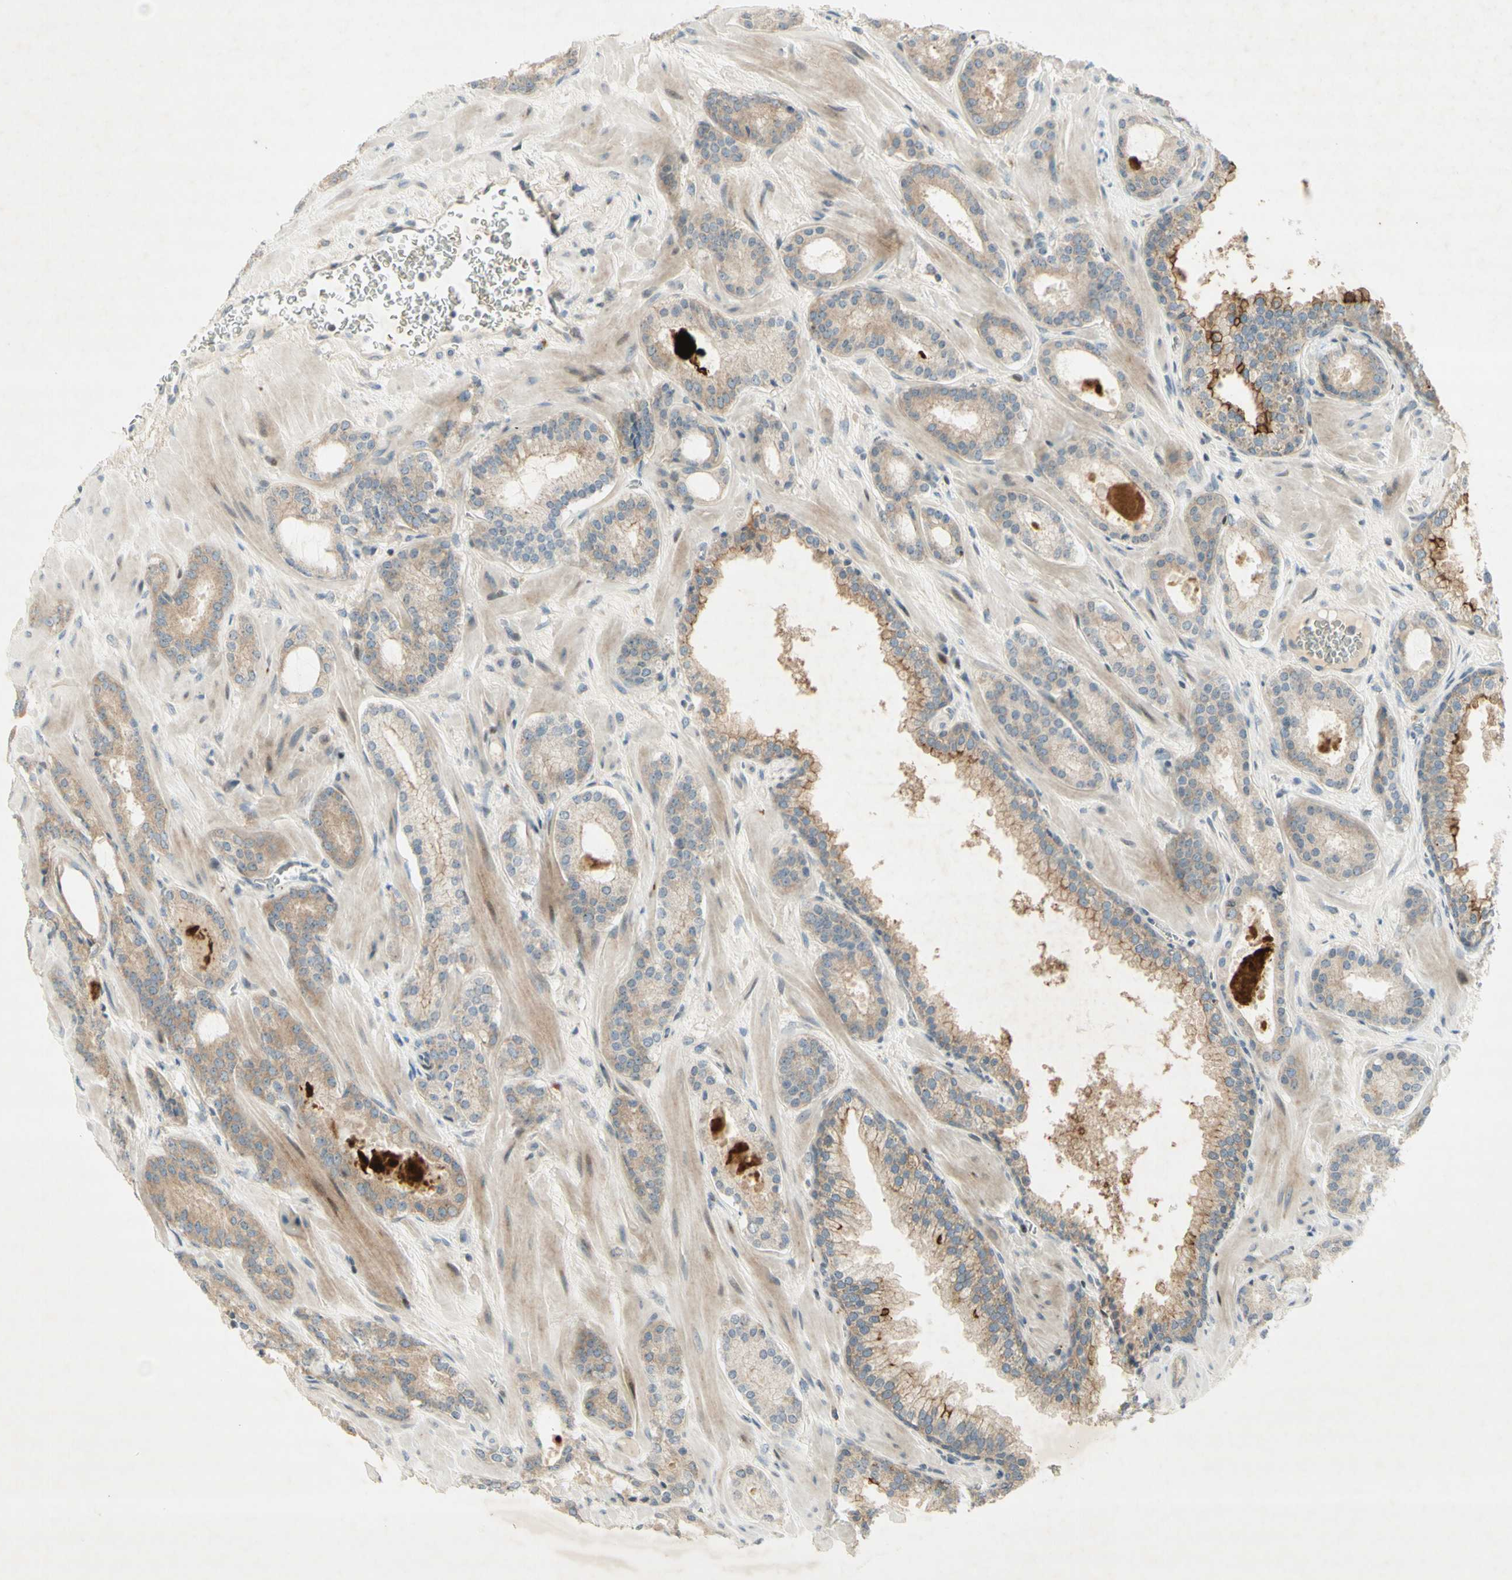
{"staining": {"intensity": "moderate", "quantity": "25%-75%", "location": "cytoplasmic/membranous"}, "tissue": "prostate cancer", "cell_type": "Tumor cells", "image_type": "cancer", "snomed": [{"axis": "morphology", "description": "Adenocarcinoma, Low grade"}, {"axis": "topography", "description": "Prostate"}], "caption": "About 25%-75% of tumor cells in prostate low-grade adenocarcinoma demonstrate moderate cytoplasmic/membranous protein positivity as visualized by brown immunohistochemical staining.", "gene": "ETF1", "patient": {"sex": "male", "age": 63}}